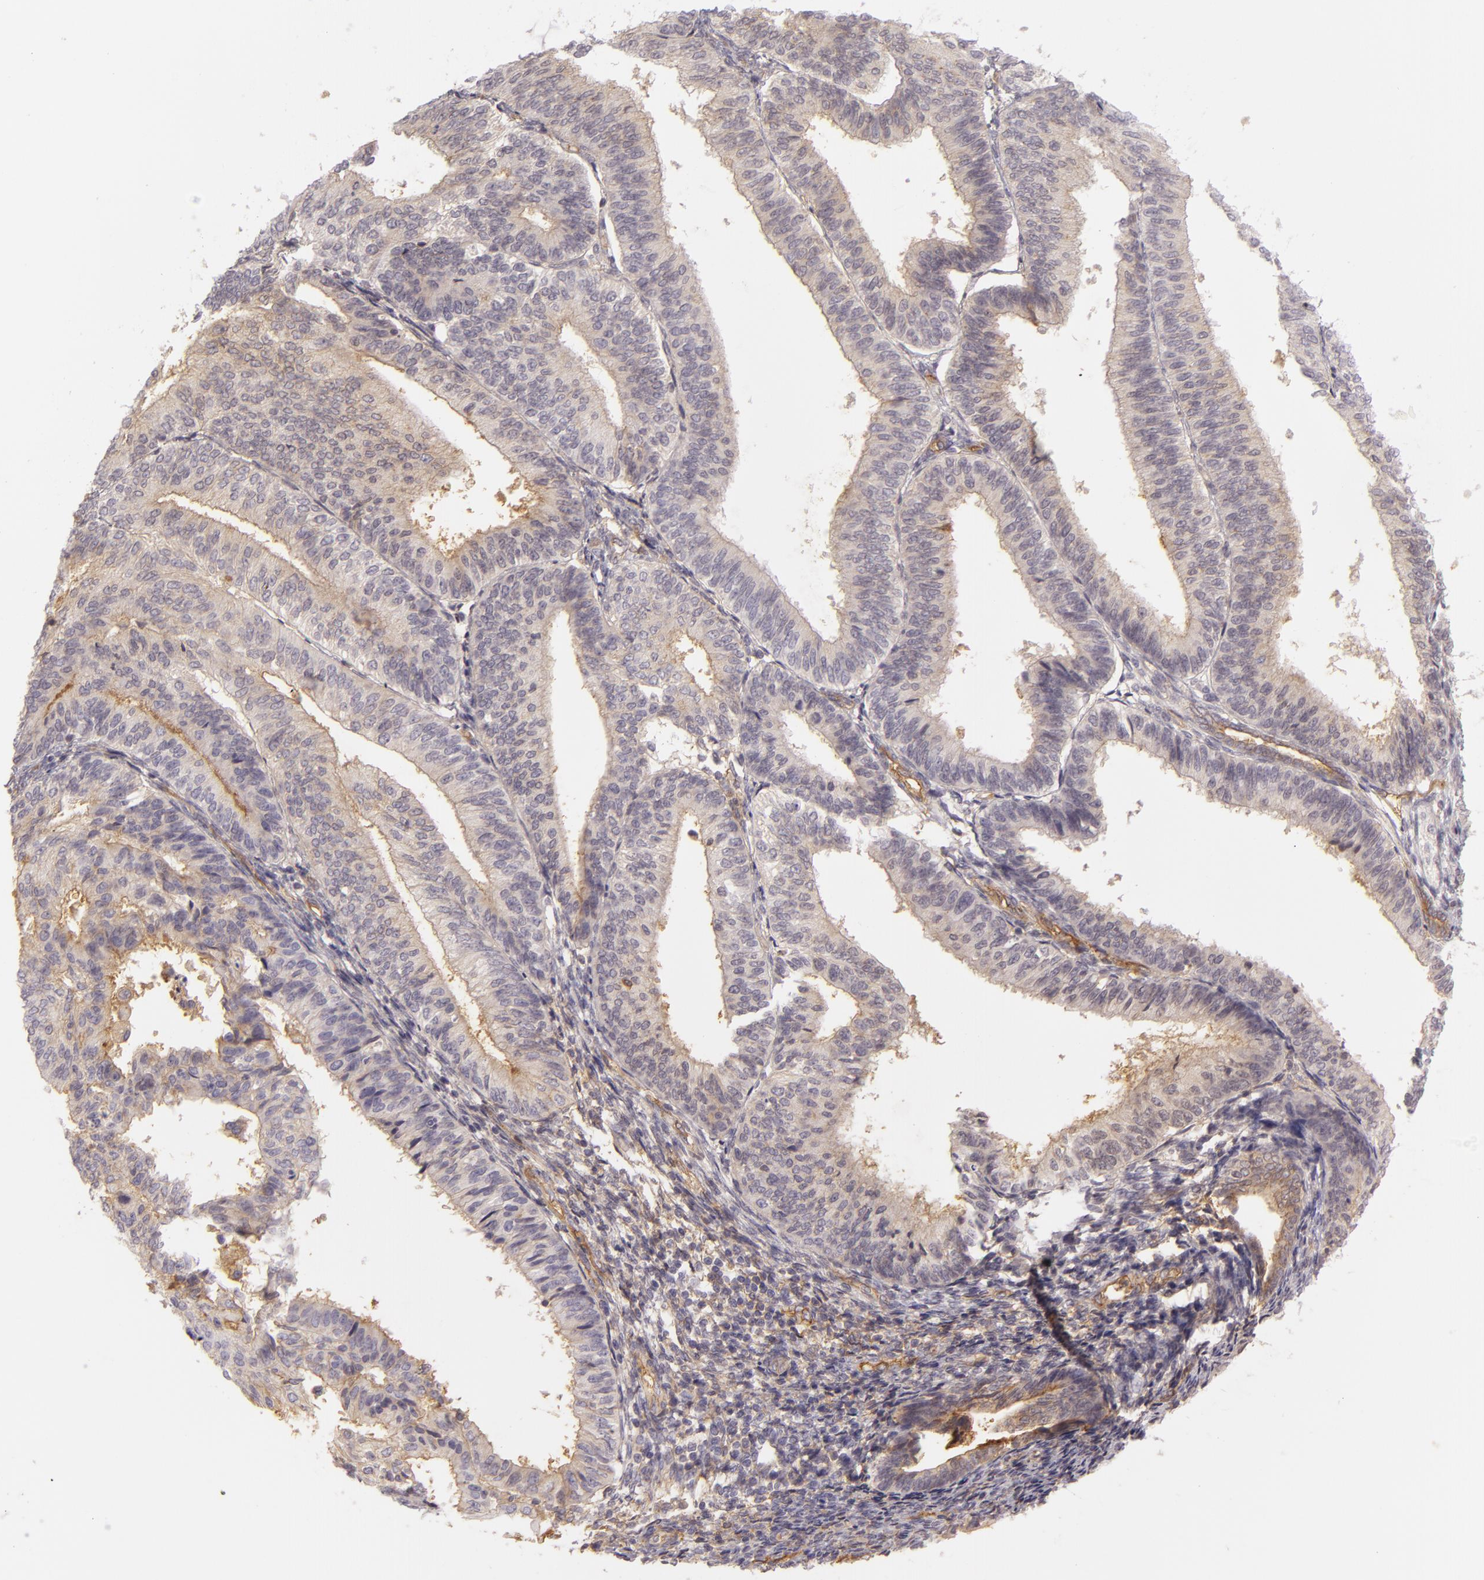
{"staining": {"intensity": "negative", "quantity": "none", "location": "none"}, "tissue": "endometrial cancer", "cell_type": "Tumor cells", "image_type": "cancer", "snomed": [{"axis": "morphology", "description": "Adenocarcinoma, NOS"}, {"axis": "topography", "description": "Endometrium"}], "caption": "This is an immunohistochemistry (IHC) micrograph of endometrial cancer (adenocarcinoma). There is no positivity in tumor cells.", "gene": "CD59", "patient": {"sex": "female", "age": 55}}